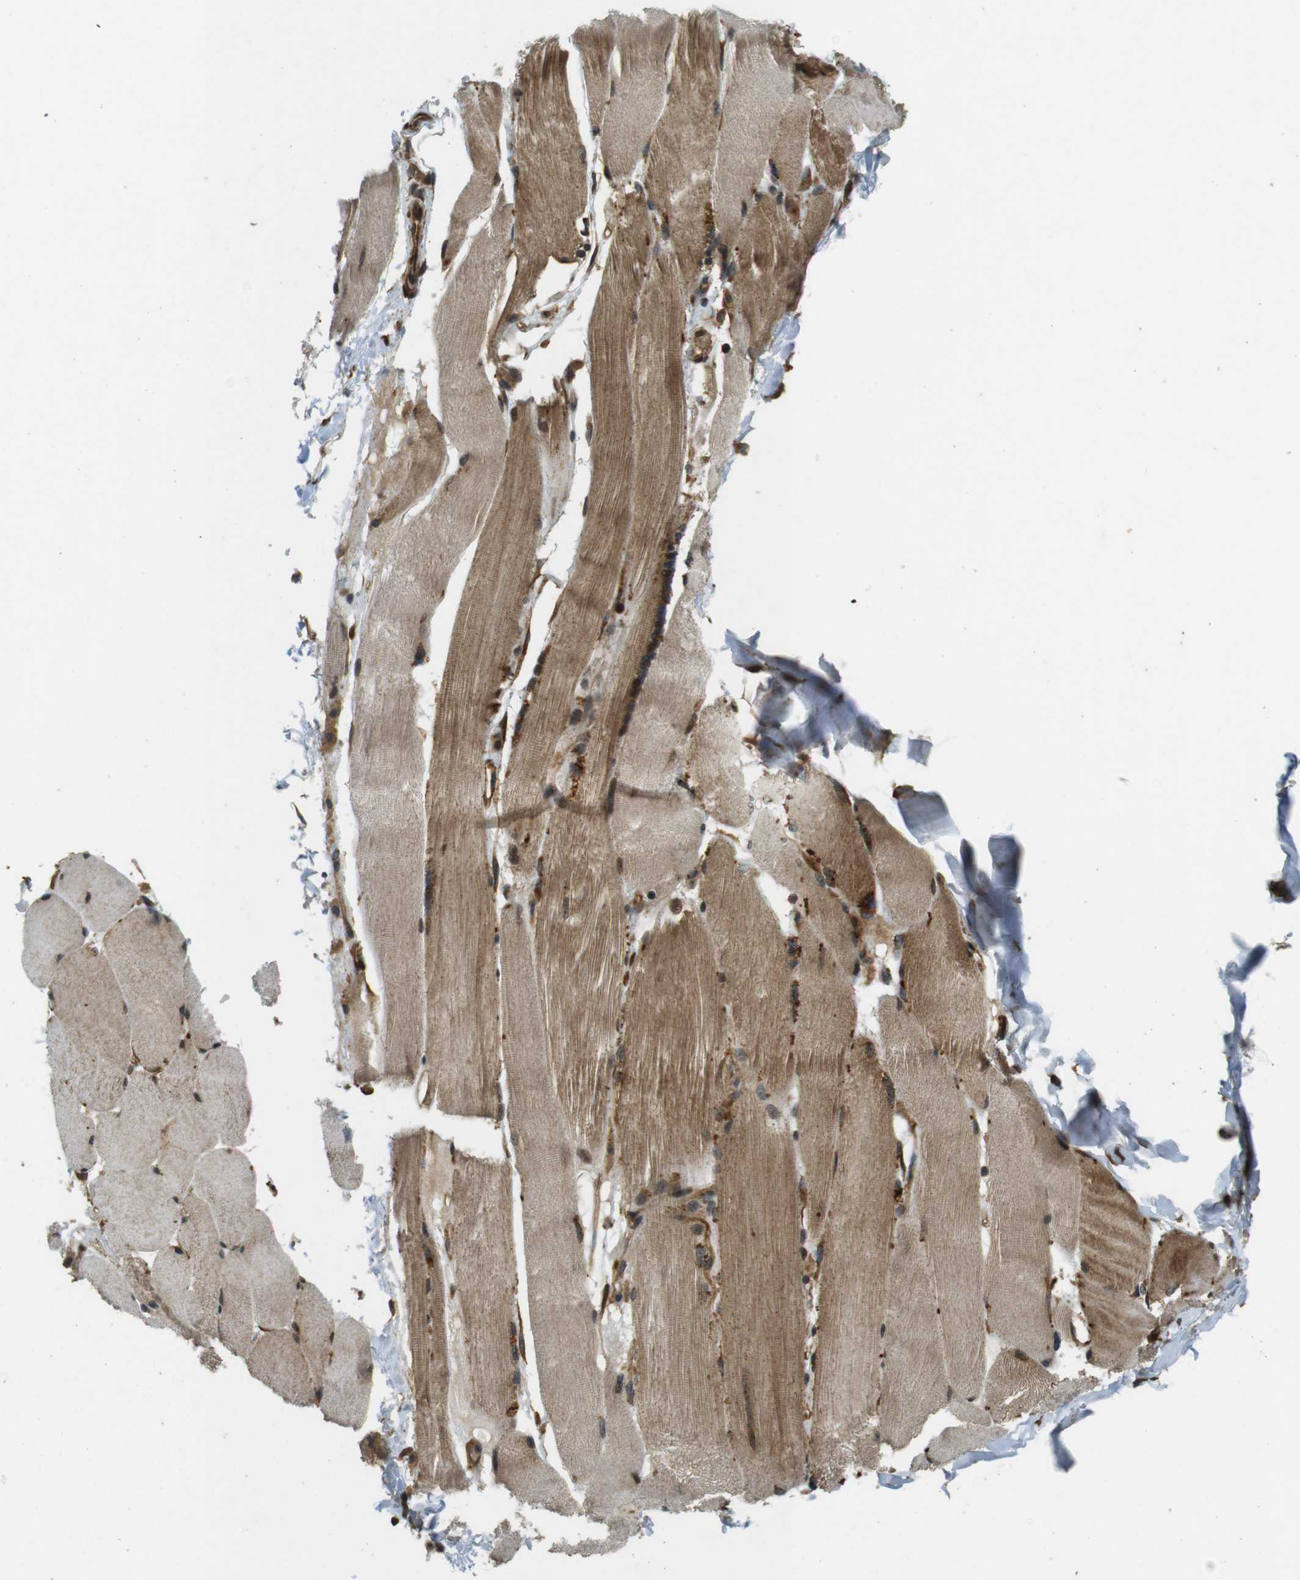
{"staining": {"intensity": "moderate", "quantity": ">75%", "location": "cytoplasmic/membranous"}, "tissue": "skeletal muscle", "cell_type": "Myocytes", "image_type": "normal", "snomed": [{"axis": "morphology", "description": "Normal tissue, NOS"}, {"axis": "topography", "description": "Skin"}, {"axis": "topography", "description": "Skeletal muscle"}], "caption": "This image shows immunohistochemistry staining of normal skeletal muscle, with medium moderate cytoplasmic/membranous staining in about >75% of myocytes.", "gene": "BNIP3", "patient": {"sex": "male", "age": 83}}